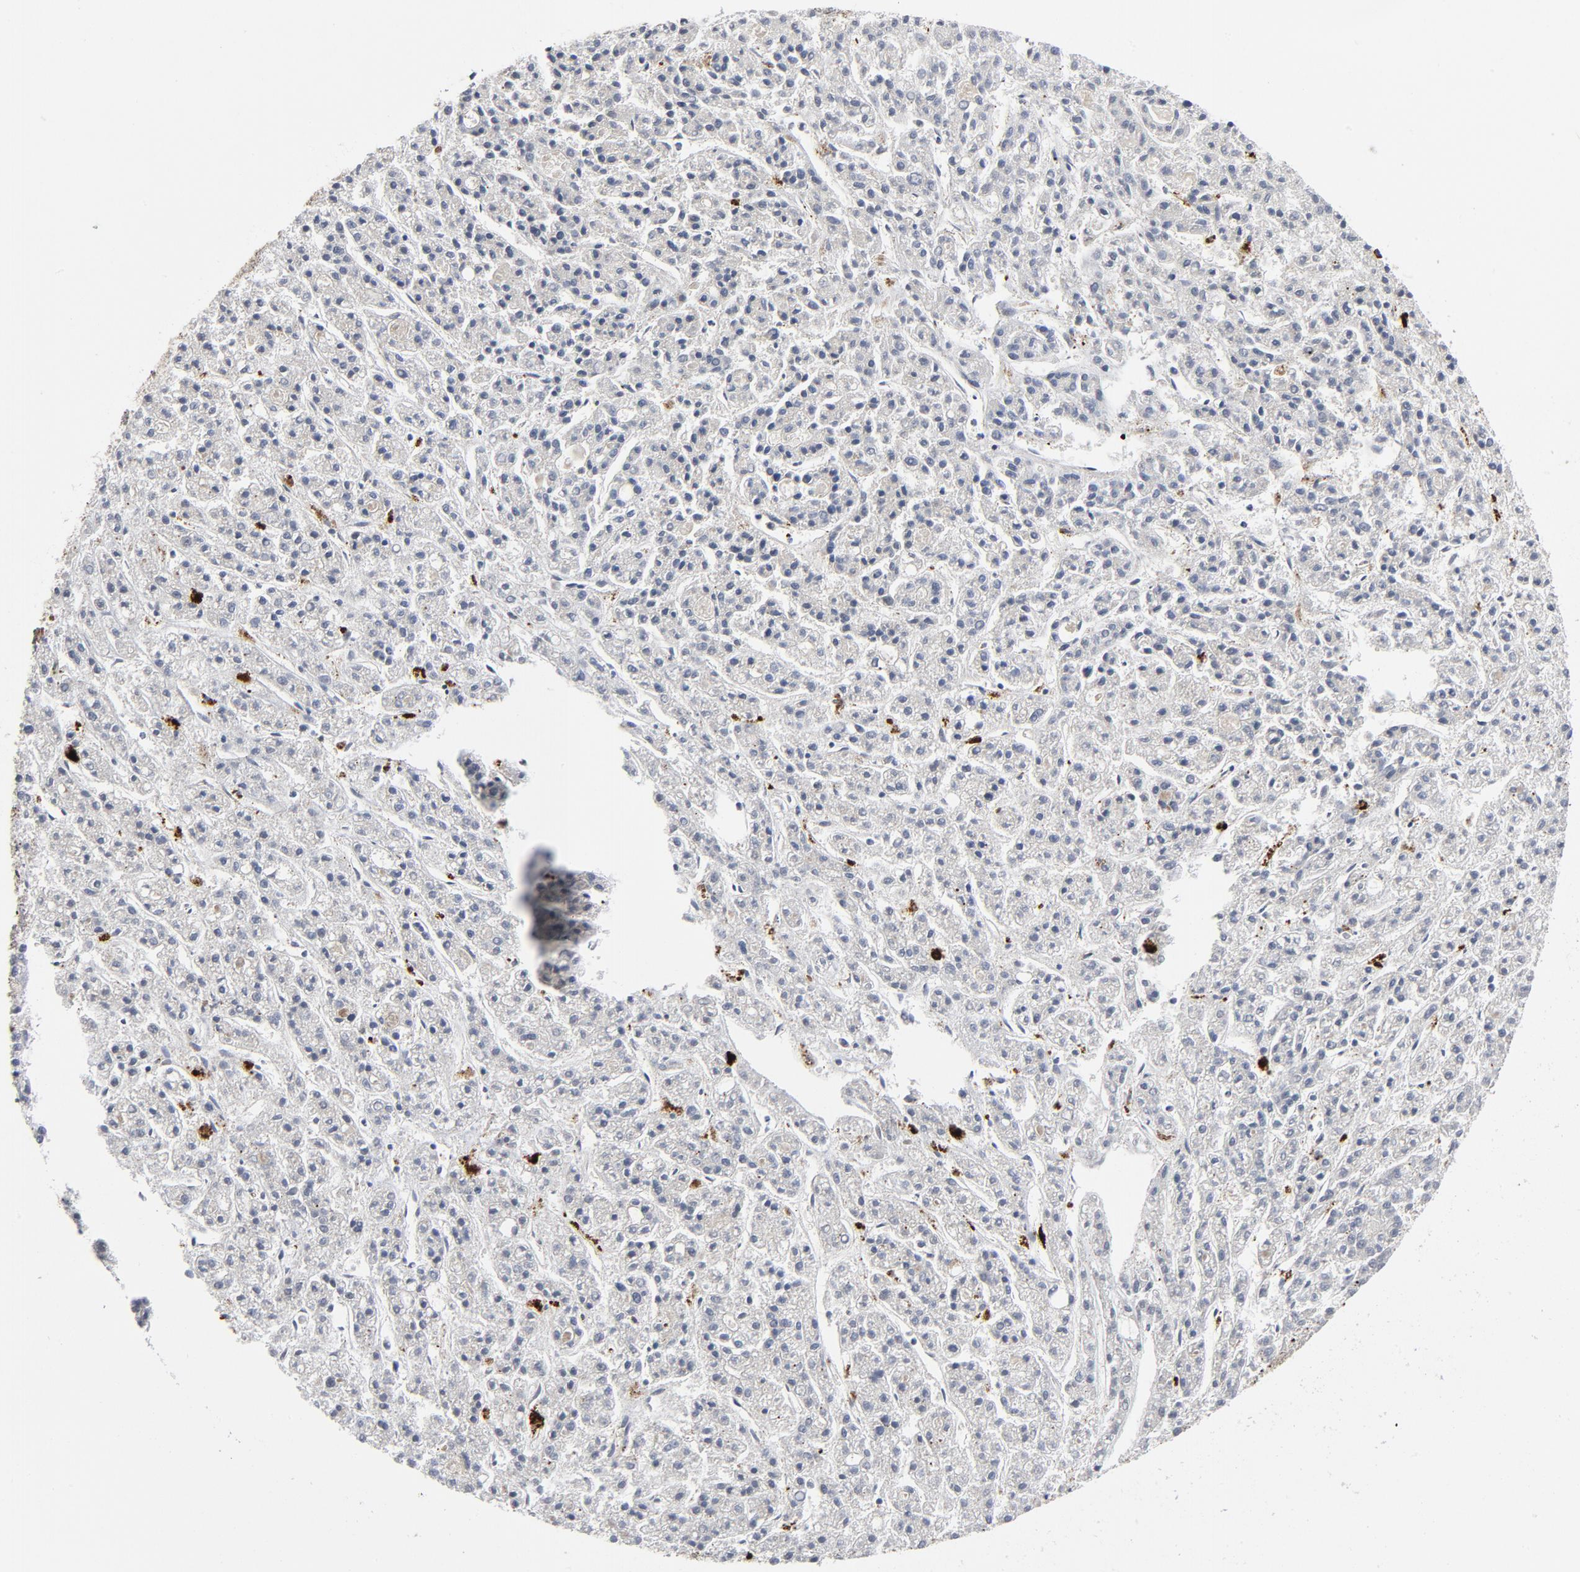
{"staining": {"intensity": "weak", "quantity": "25%-75%", "location": "cytoplasmic/membranous"}, "tissue": "liver cancer", "cell_type": "Tumor cells", "image_type": "cancer", "snomed": [{"axis": "morphology", "description": "Carcinoma, Hepatocellular, NOS"}, {"axis": "topography", "description": "Liver"}], "caption": "Protein expression analysis of human liver hepatocellular carcinoma reveals weak cytoplasmic/membranous expression in about 25%-75% of tumor cells.", "gene": "YES1", "patient": {"sex": "male", "age": 70}}